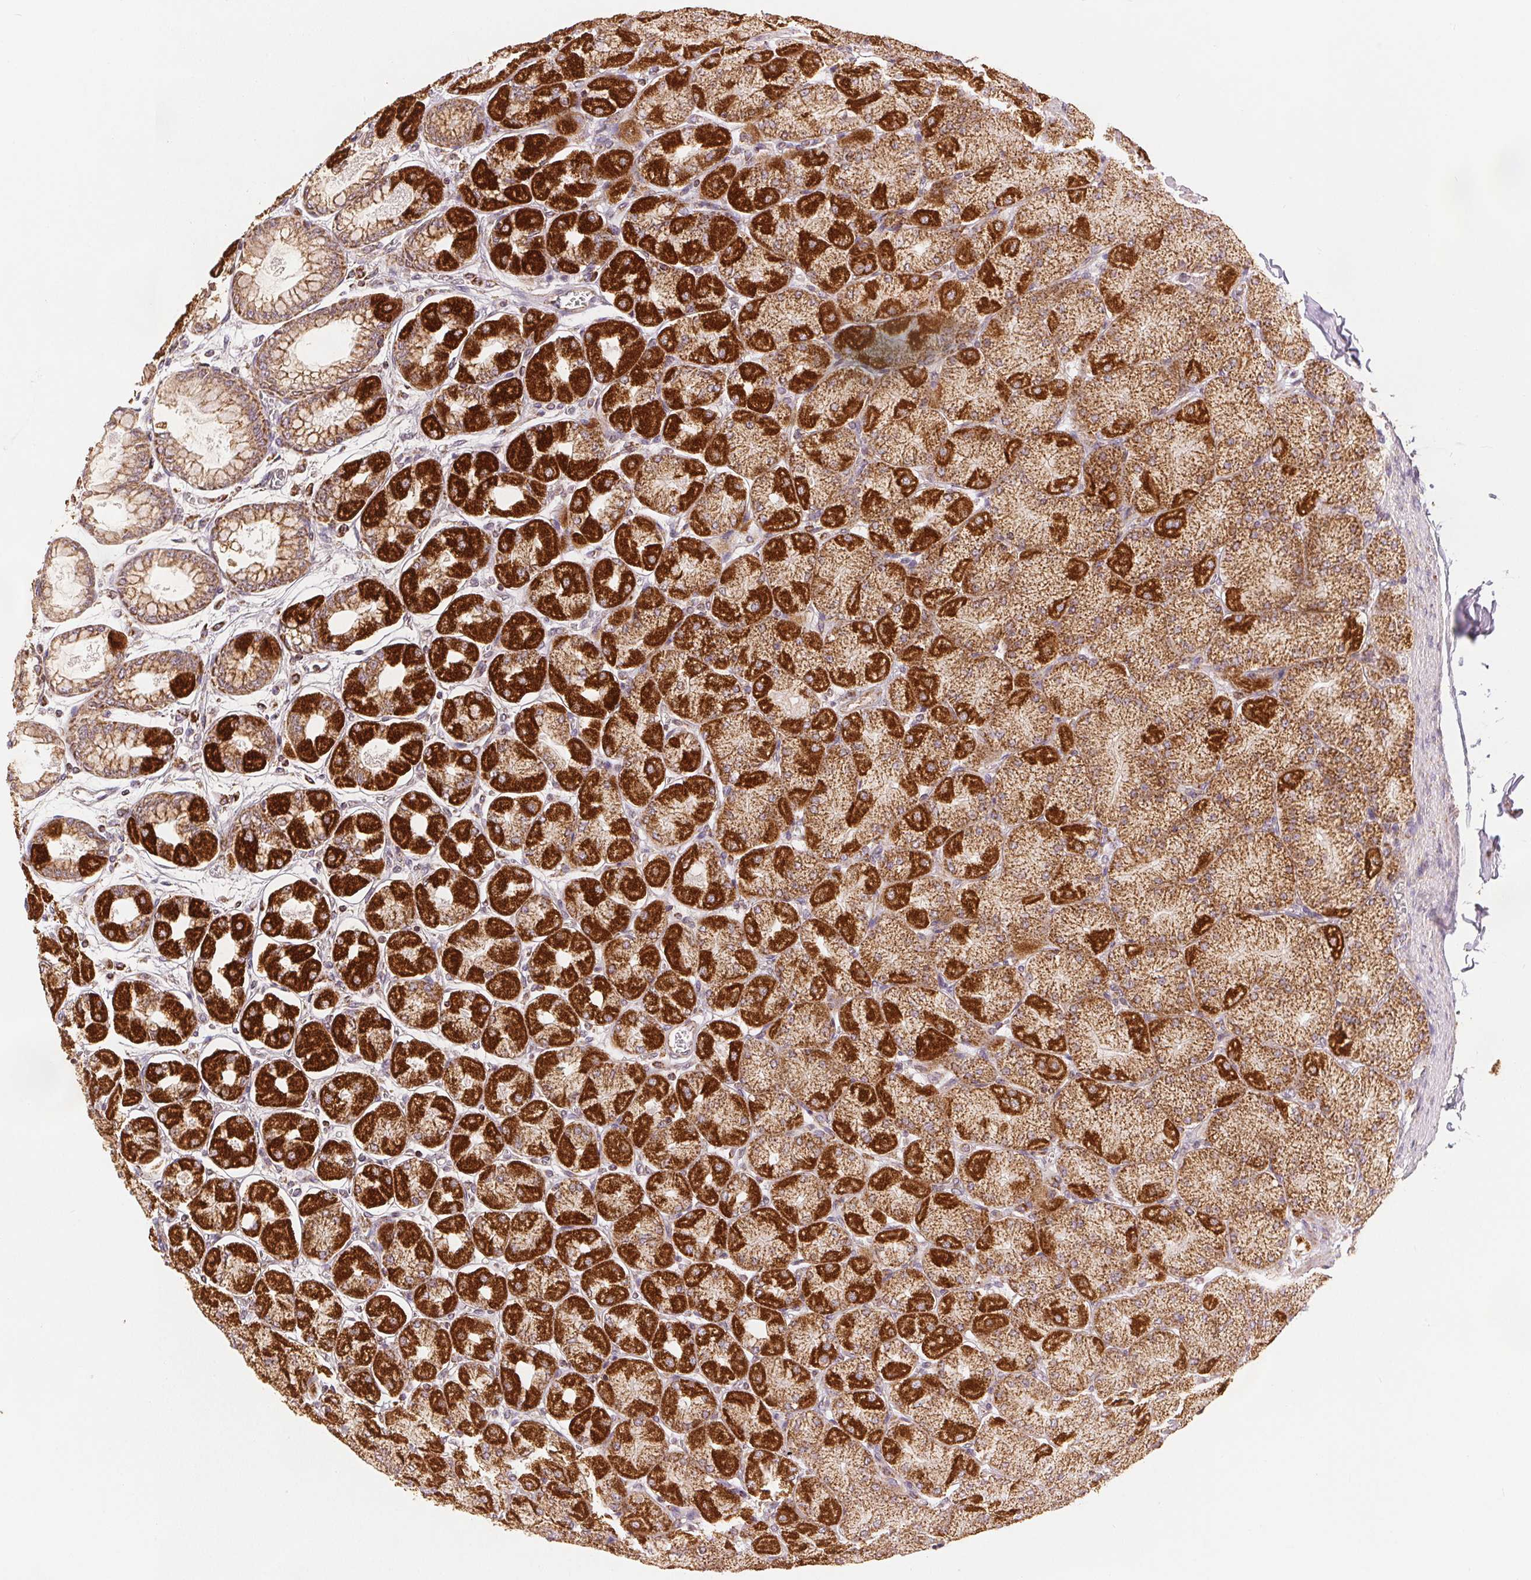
{"staining": {"intensity": "strong", "quantity": ">75%", "location": "cytoplasmic/membranous"}, "tissue": "stomach", "cell_type": "Glandular cells", "image_type": "normal", "snomed": [{"axis": "morphology", "description": "Normal tissue, NOS"}, {"axis": "topography", "description": "Stomach, upper"}], "caption": "High-power microscopy captured an IHC histopathology image of benign stomach, revealing strong cytoplasmic/membranous expression in about >75% of glandular cells. (Stains: DAB in brown, nuclei in blue, Microscopy: brightfield microscopy at high magnification).", "gene": "SDHB", "patient": {"sex": "female", "age": 56}}